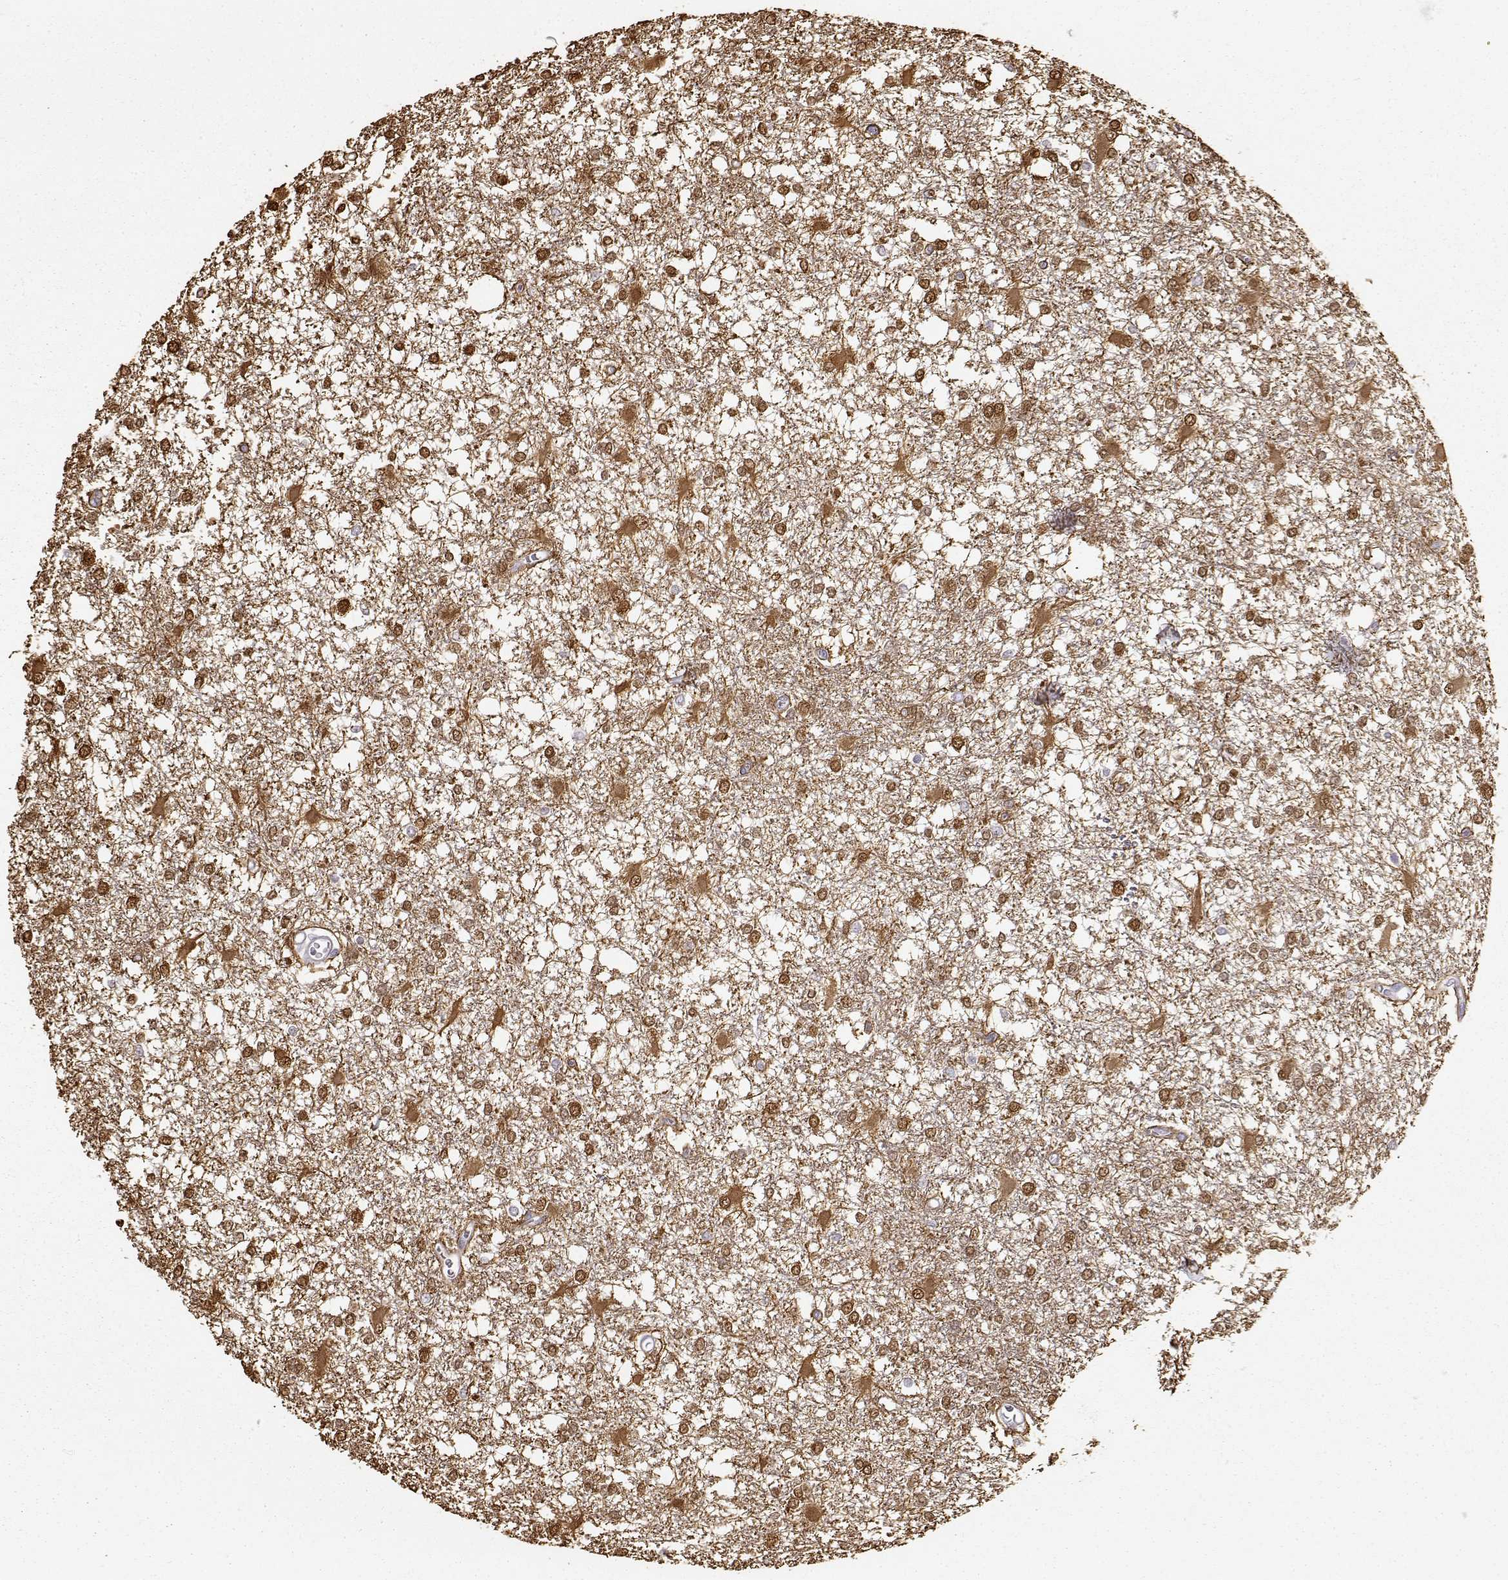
{"staining": {"intensity": "strong", "quantity": ">75%", "location": "cytoplasmic/membranous,nuclear"}, "tissue": "glioma", "cell_type": "Tumor cells", "image_type": "cancer", "snomed": [{"axis": "morphology", "description": "Glioma, malignant, High grade"}, {"axis": "topography", "description": "Cerebral cortex"}], "caption": "An immunohistochemistry micrograph of neoplastic tissue is shown. Protein staining in brown labels strong cytoplasmic/membranous and nuclear positivity in high-grade glioma (malignant) within tumor cells.", "gene": "S100B", "patient": {"sex": "male", "age": 79}}